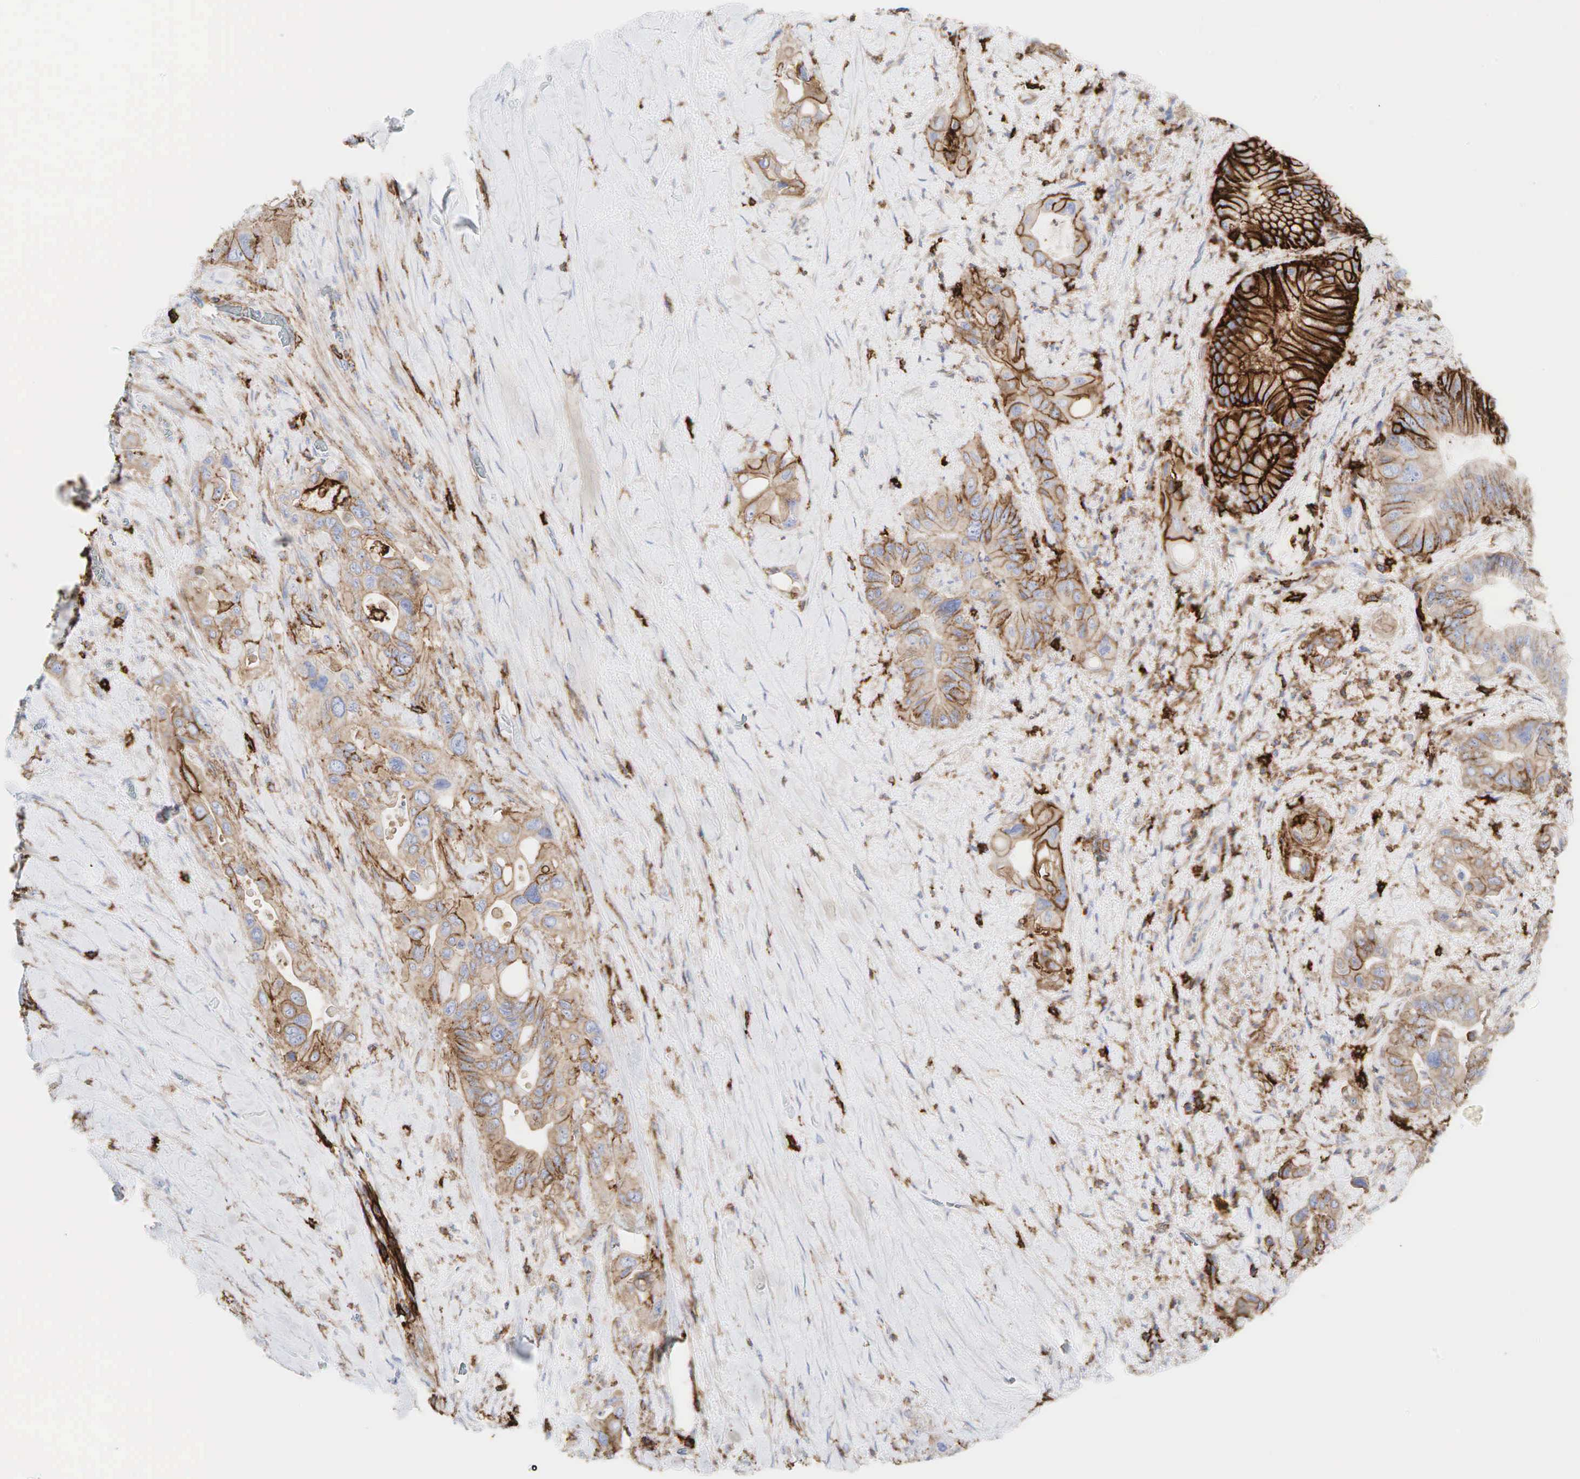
{"staining": {"intensity": "weak", "quantity": "25%-75%", "location": "cytoplasmic/membranous"}, "tissue": "pancreatic cancer", "cell_type": "Tumor cells", "image_type": "cancer", "snomed": [{"axis": "morphology", "description": "Adenocarcinoma, NOS"}, {"axis": "topography", "description": "Pancreas"}], "caption": "This is an image of IHC staining of pancreatic adenocarcinoma, which shows weak expression in the cytoplasmic/membranous of tumor cells.", "gene": "CD44", "patient": {"sex": "male", "age": 77}}